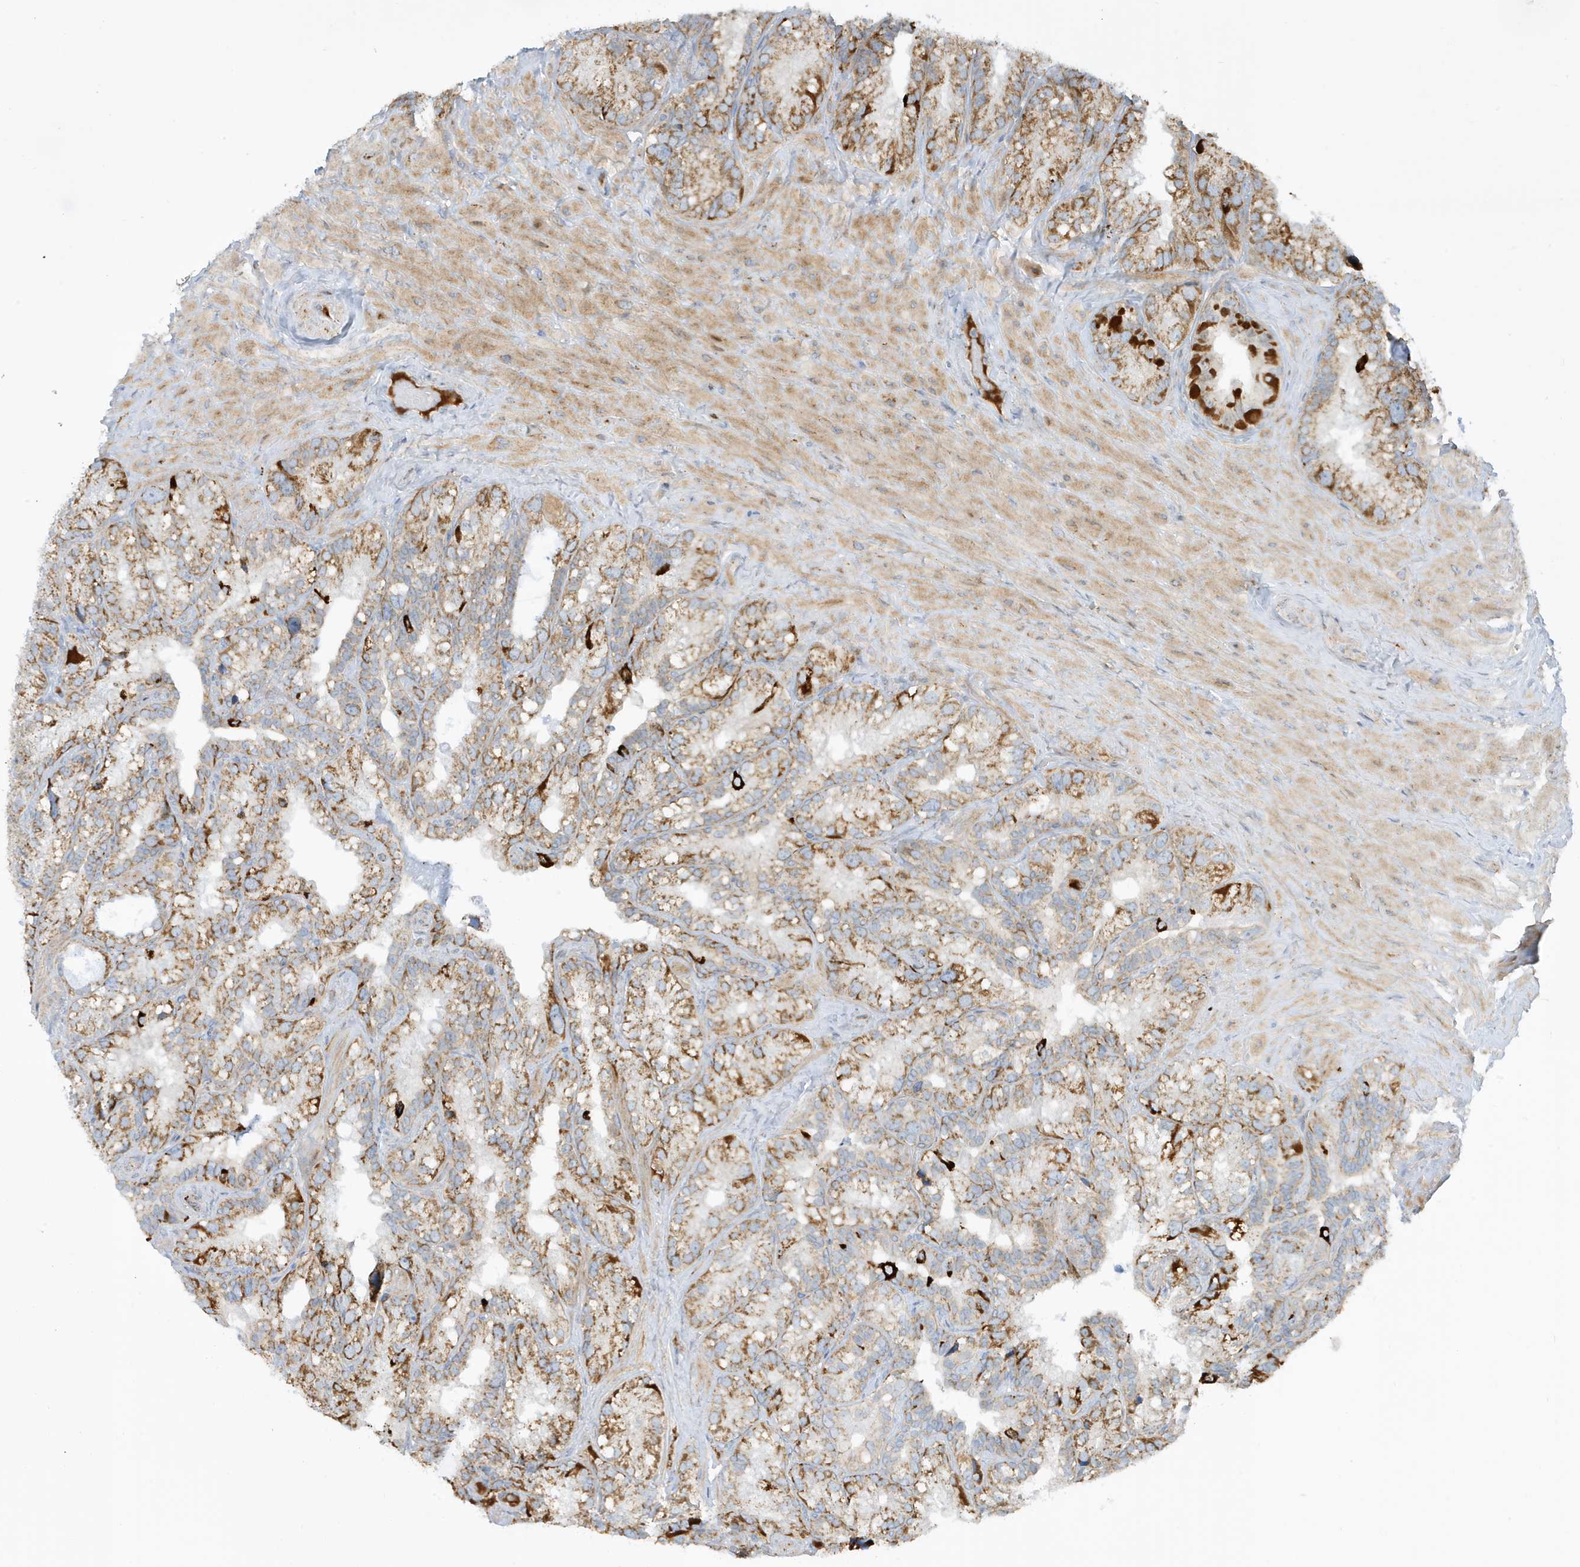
{"staining": {"intensity": "moderate", "quantity": ">75%", "location": "cytoplasmic/membranous"}, "tissue": "seminal vesicle", "cell_type": "Glandular cells", "image_type": "normal", "snomed": [{"axis": "morphology", "description": "Normal tissue, NOS"}, {"axis": "topography", "description": "Prostate"}, {"axis": "topography", "description": "Seminal veicle"}], "caption": "DAB immunohistochemical staining of benign human seminal vesicle exhibits moderate cytoplasmic/membranous protein positivity in approximately >75% of glandular cells. (IHC, brightfield microscopy, high magnification).", "gene": "IFT57", "patient": {"sex": "male", "age": 68}}